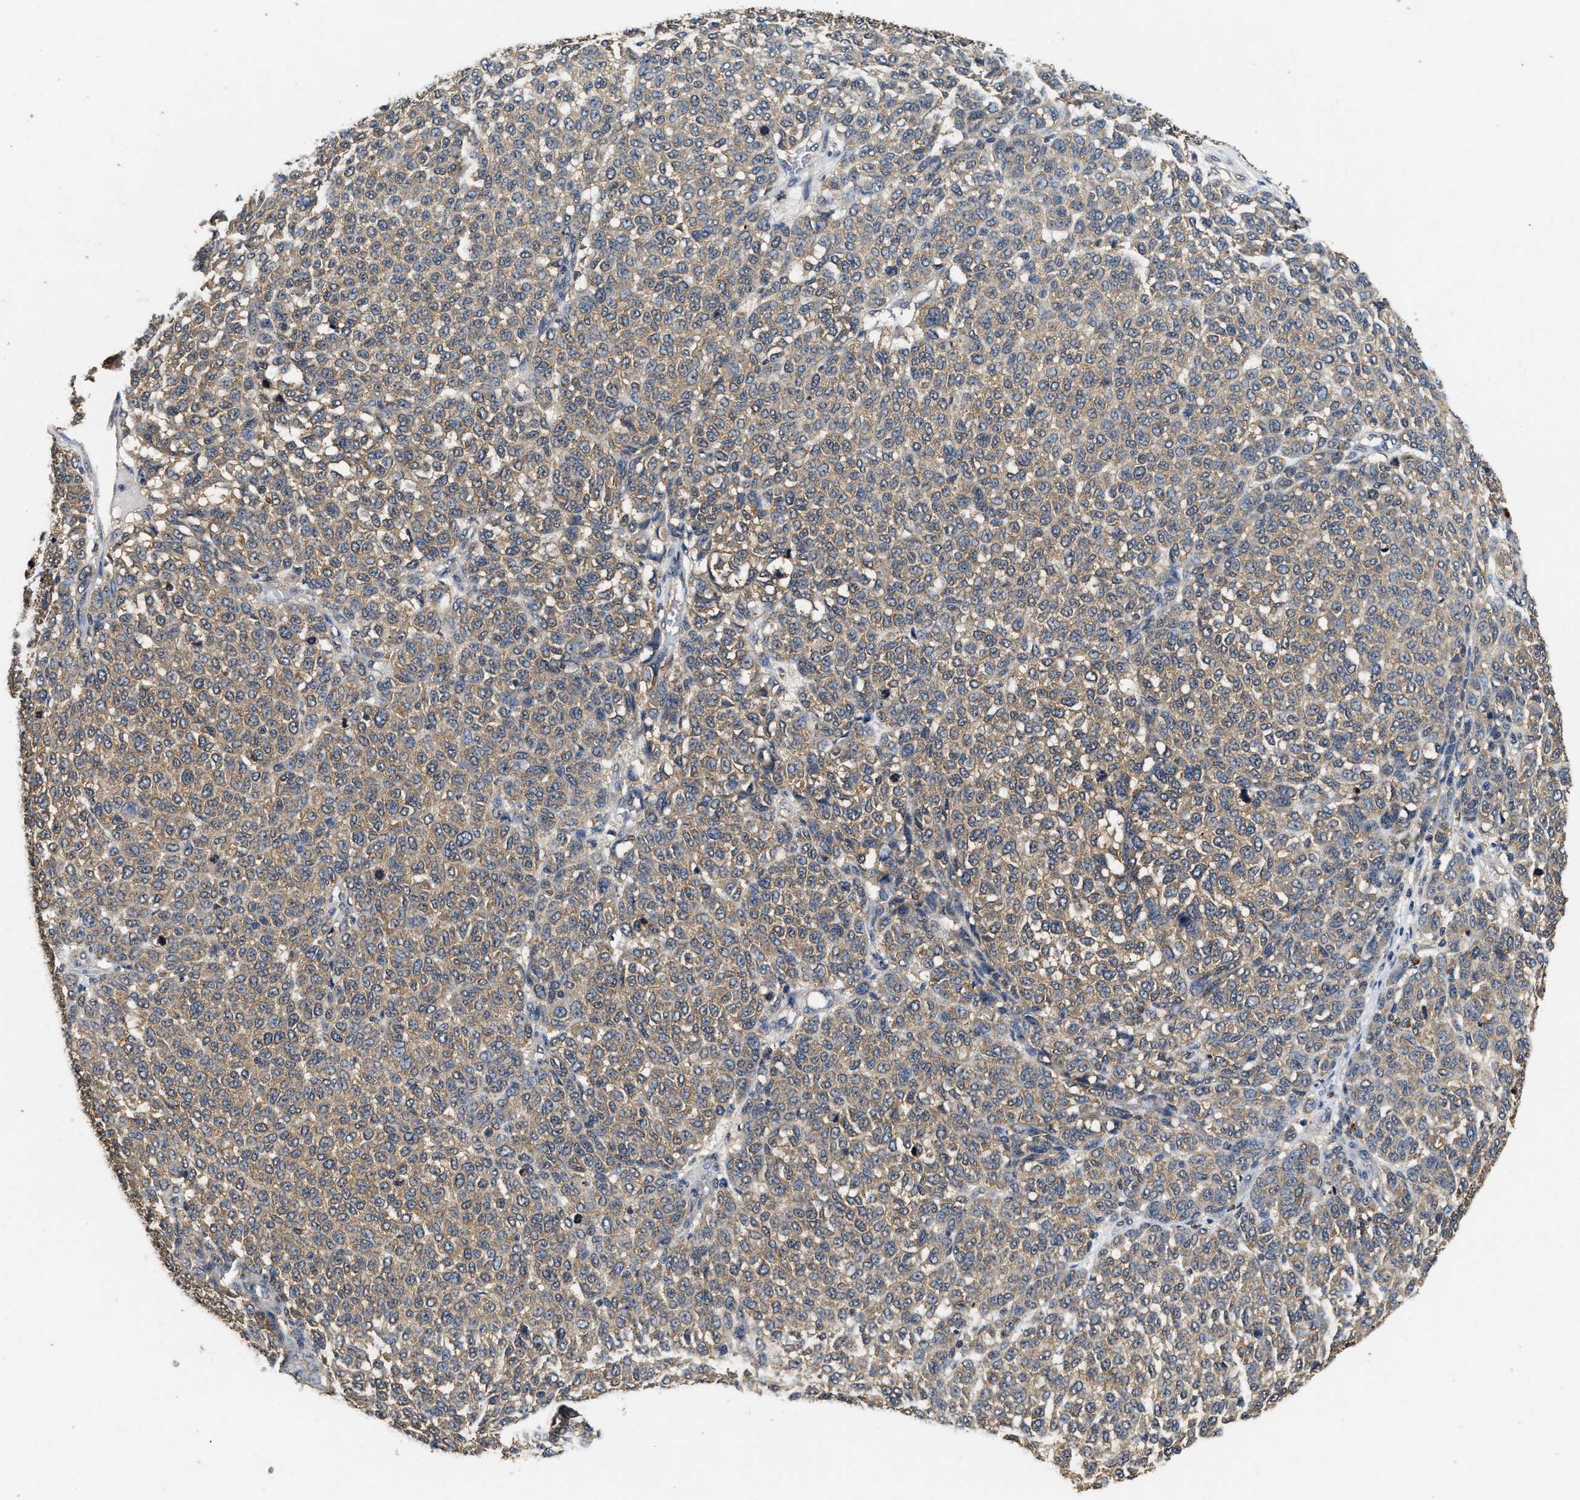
{"staining": {"intensity": "weak", "quantity": "25%-75%", "location": "cytoplasmic/membranous"}, "tissue": "melanoma", "cell_type": "Tumor cells", "image_type": "cancer", "snomed": [{"axis": "morphology", "description": "Malignant melanoma, NOS"}, {"axis": "topography", "description": "Skin"}], "caption": "Weak cytoplasmic/membranous staining for a protein is seen in approximately 25%-75% of tumor cells of melanoma using immunohistochemistry.", "gene": "CTNNA1", "patient": {"sex": "male", "age": 59}}